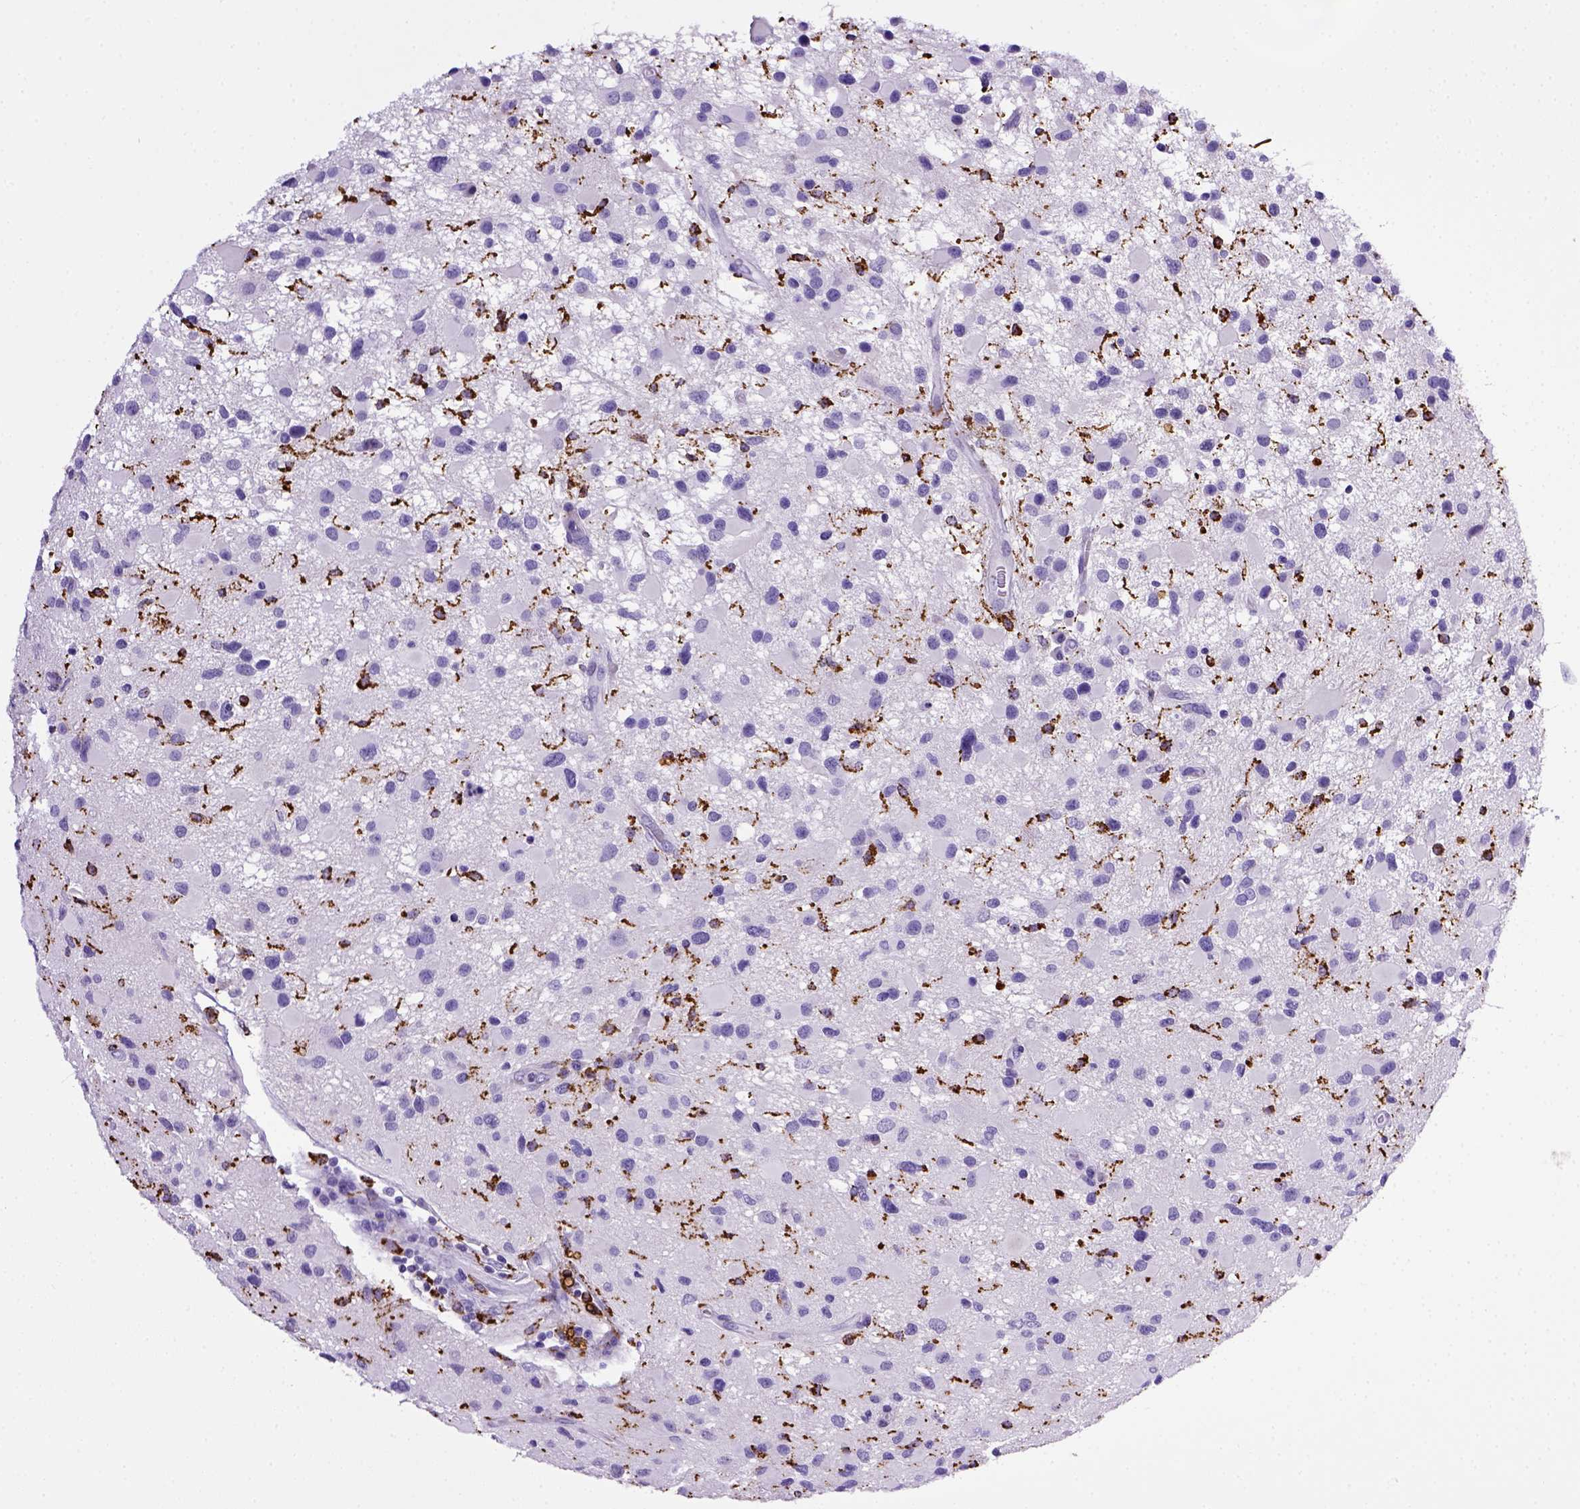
{"staining": {"intensity": "negative", "quantity": "none", "location": "none"}, "tissue": "glioma", "cell_type": "Tumor cells", "image_type": "cancer", "snomed": [{"axis": "morphology", "description": "Glioma, malignant, Low grade"}, {"axis": "topography", "description": "Brain"}], "caption": "Tumor cells are negative for protein expression in human low-grade glioma (malignant).", "gene": "CD68", "patient": {"sex": "female", "age": 32}}